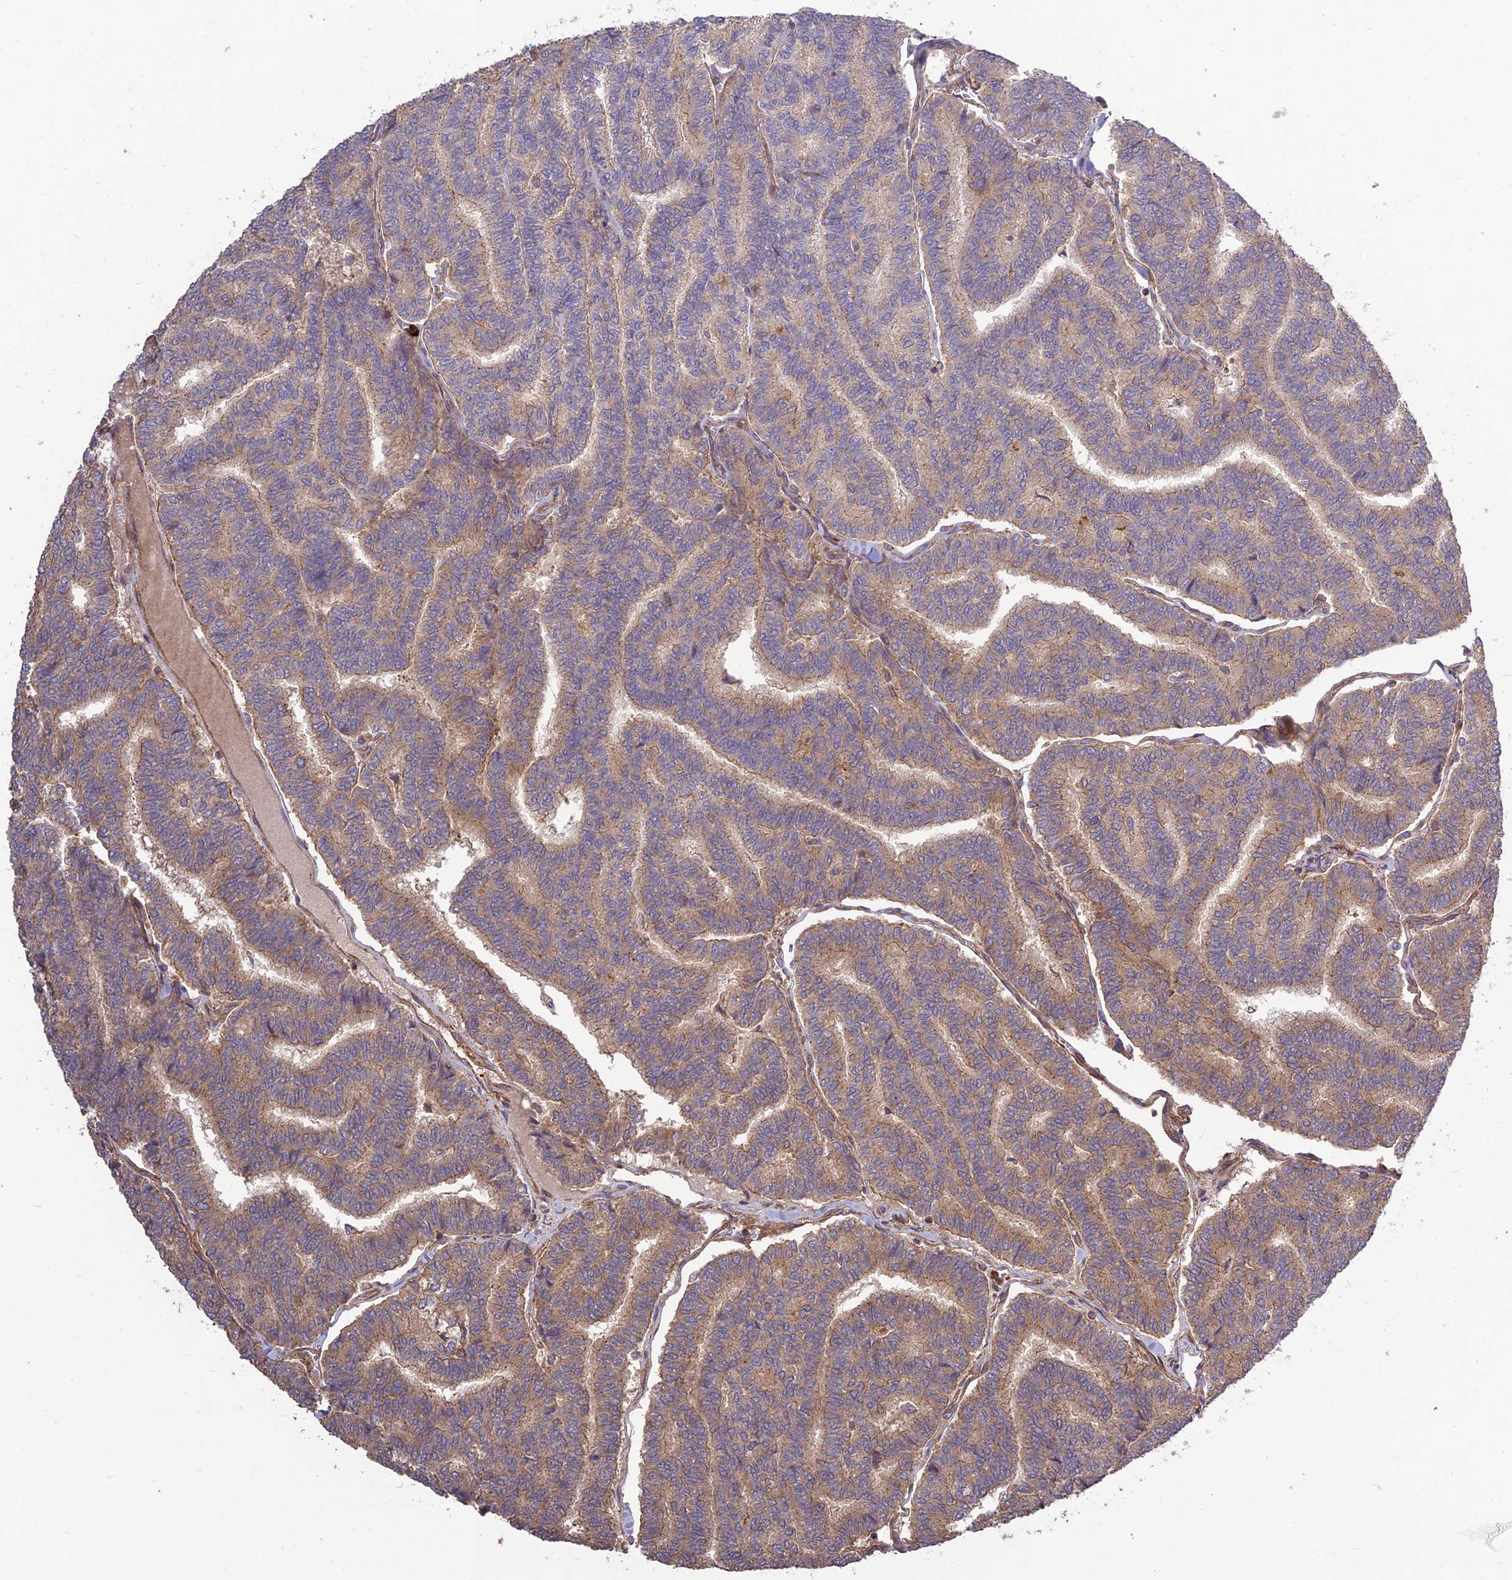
{"staining": {"intensity": "weak", "quantity": "25%-75%", "location": "cytoplasmic/membranous"}, "tissue": "thyroid cancer", "cell_type": "Tumor cells", "image_type": "cancer", "snomed": [{"axis": "morphology", "description": "Papillary adenocarcinoma, NOS"}, {"axis": "topography", "description": "Thyroid gland"}], "caption": "Protein expression analysis of papillary adenocarcinoma (thyroid) displays weak cytoplasmic/membranous staining in approximately 25%-75% of tumor cells.", "gene": "TMEM131L", "patient": {"sex": "female", "age": 35}}